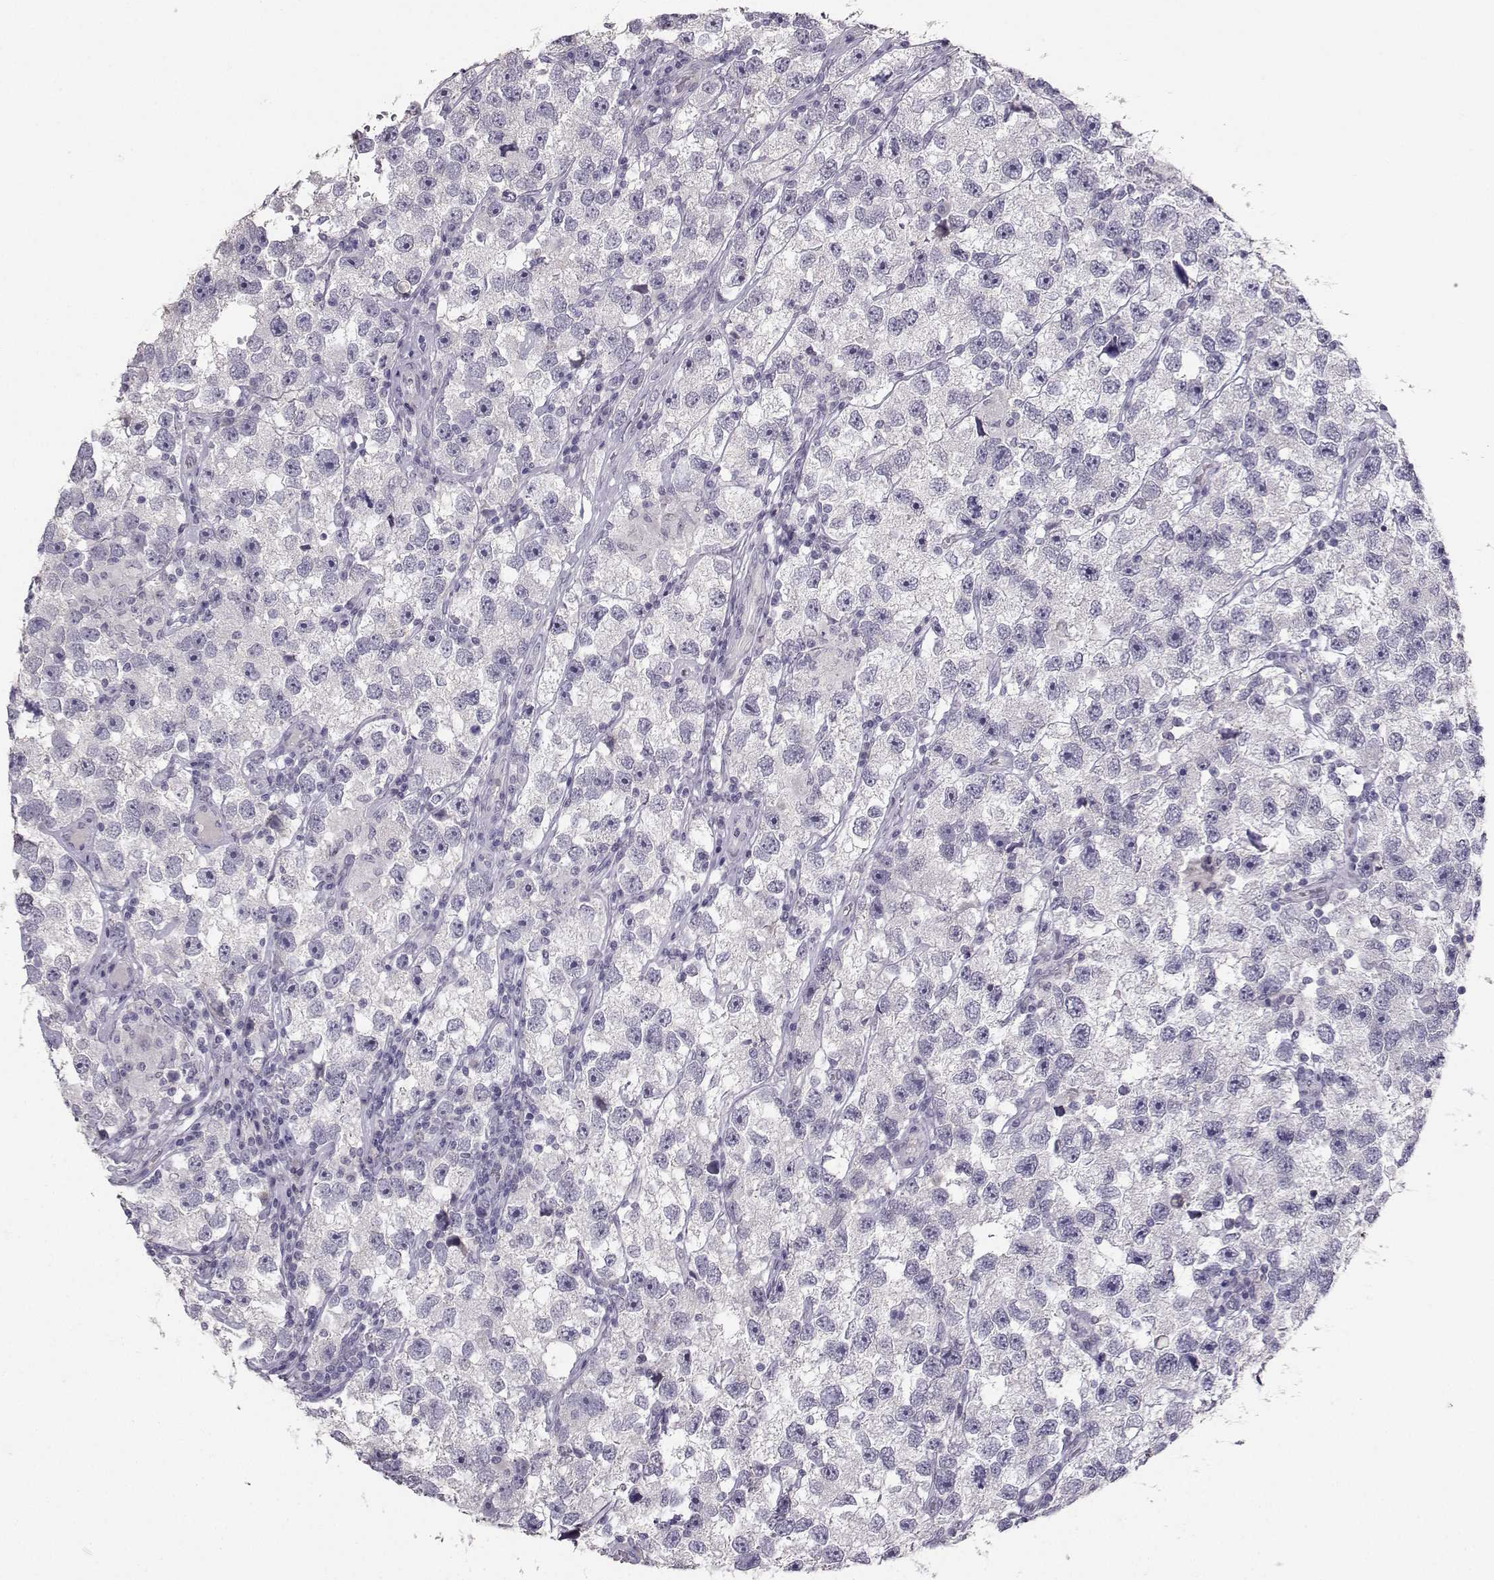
{"staining": {"intensity": "negative", "quantity": "none", "location": "none"}, "tissue": "testis cancer", "cell_type": "Tumor cells", "image_type": "cancer", "snomed": [{"axis": "morphology", "description": "Seminoma, NOS"}, {"axis": "topography", "description": "Testis"}], "caption": "Testis cancer (seminoma) stained for a protein using immunohistochemistry (IHC) shows no staining tumor cells.", "gene": "PKP2", "patient": {"sex": "male", "age": 26}}